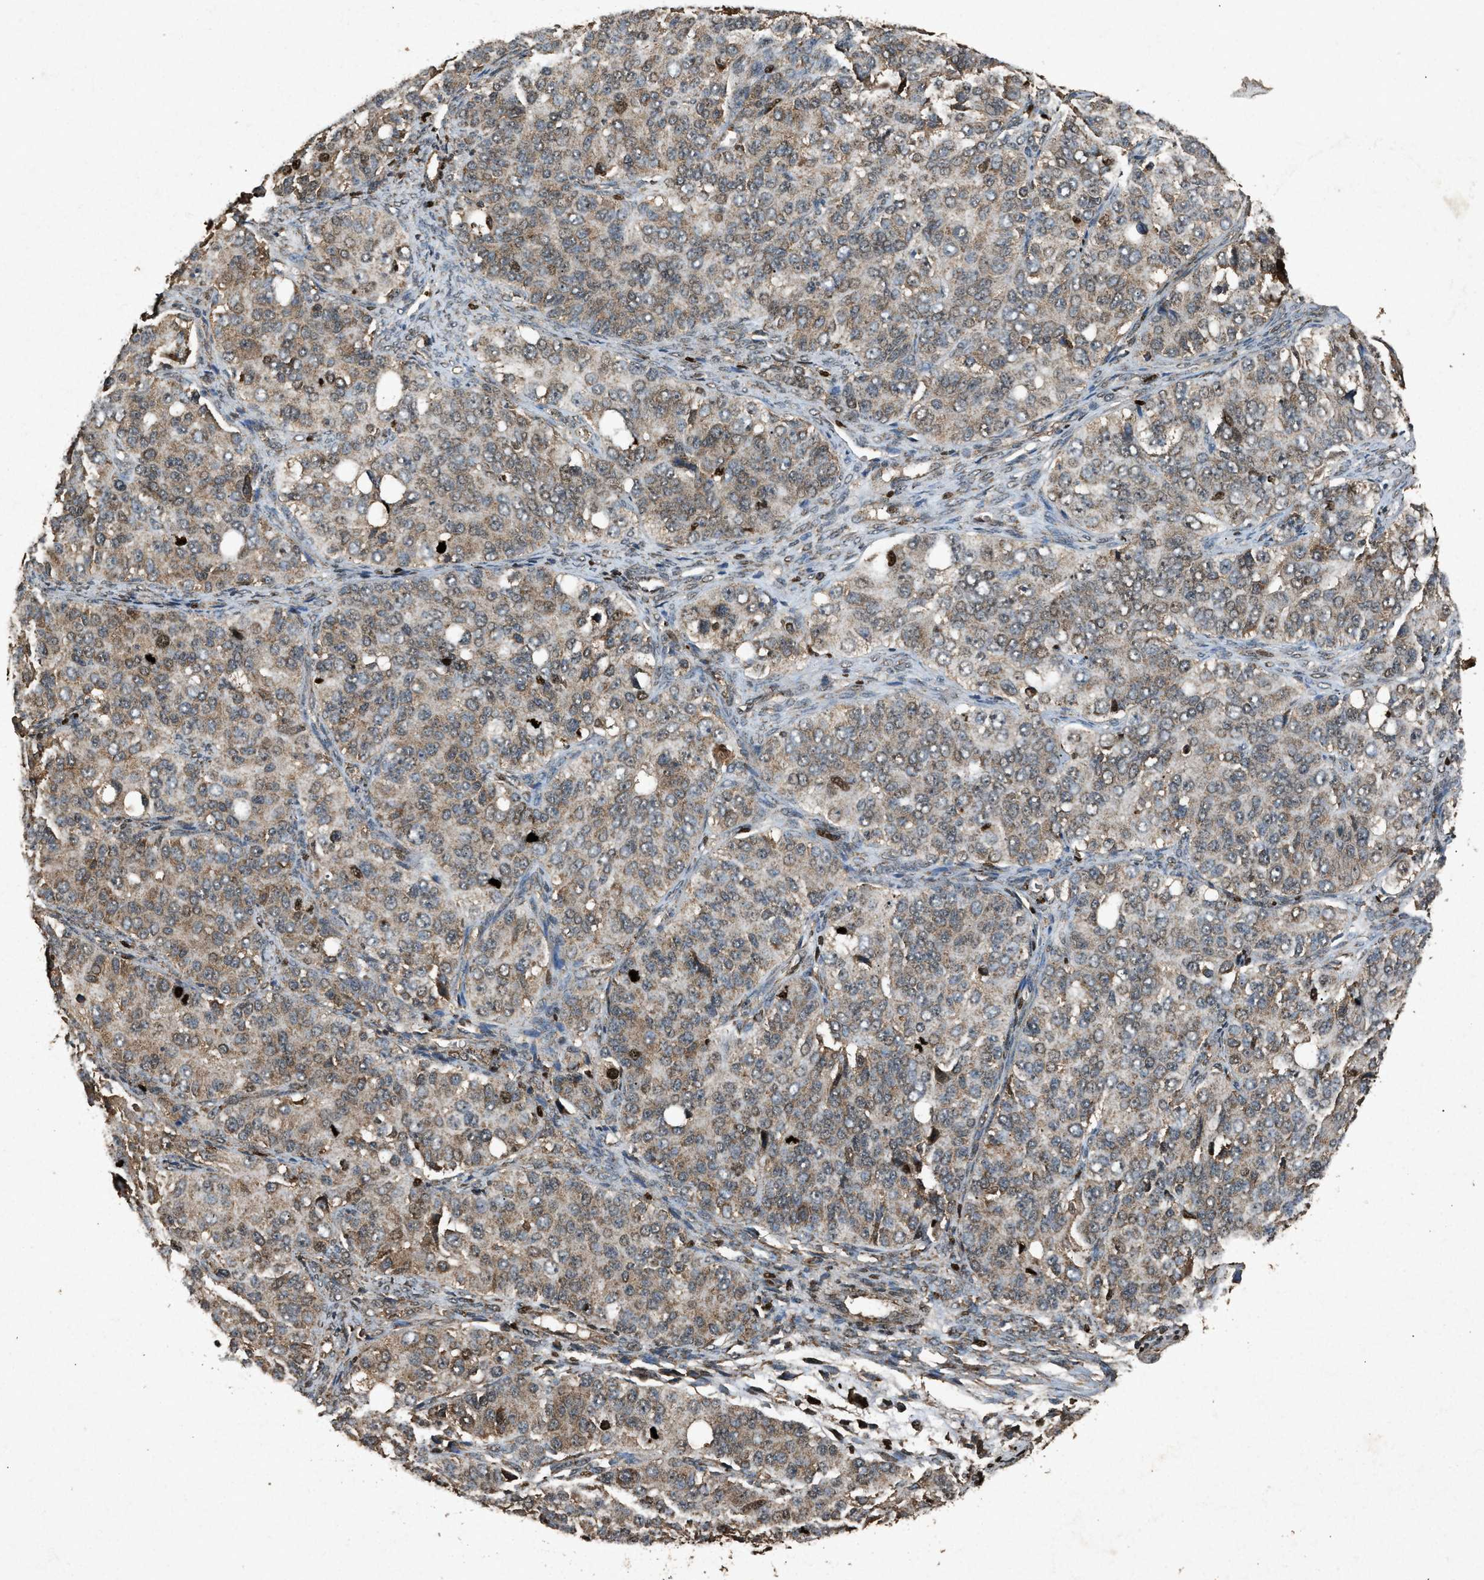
{"staining": {"intensity": "moderate", "quantity": ">75%", "location": "cytoplasmic/membranous"}, "tissue": "ovarian cancer", "cell_type": "Tumor cells", "image_type": "cancer", "snomed": [{"axis": "morphology", "description": "Carcinoma, endometroid"}, {"axis": "topography", "description": "Ovary"}], "caption": "Immunohistochemical staining of human ovarian endometroid carcinoma demonstrates medium levels of moderate cytoplasmic/membranous staining in about >75% of tumor cells. The protein is shown in brown color, while the nuclei are stained blue.", "gene": "OAS1", "patient": {"sex": "female", "age": 51}}